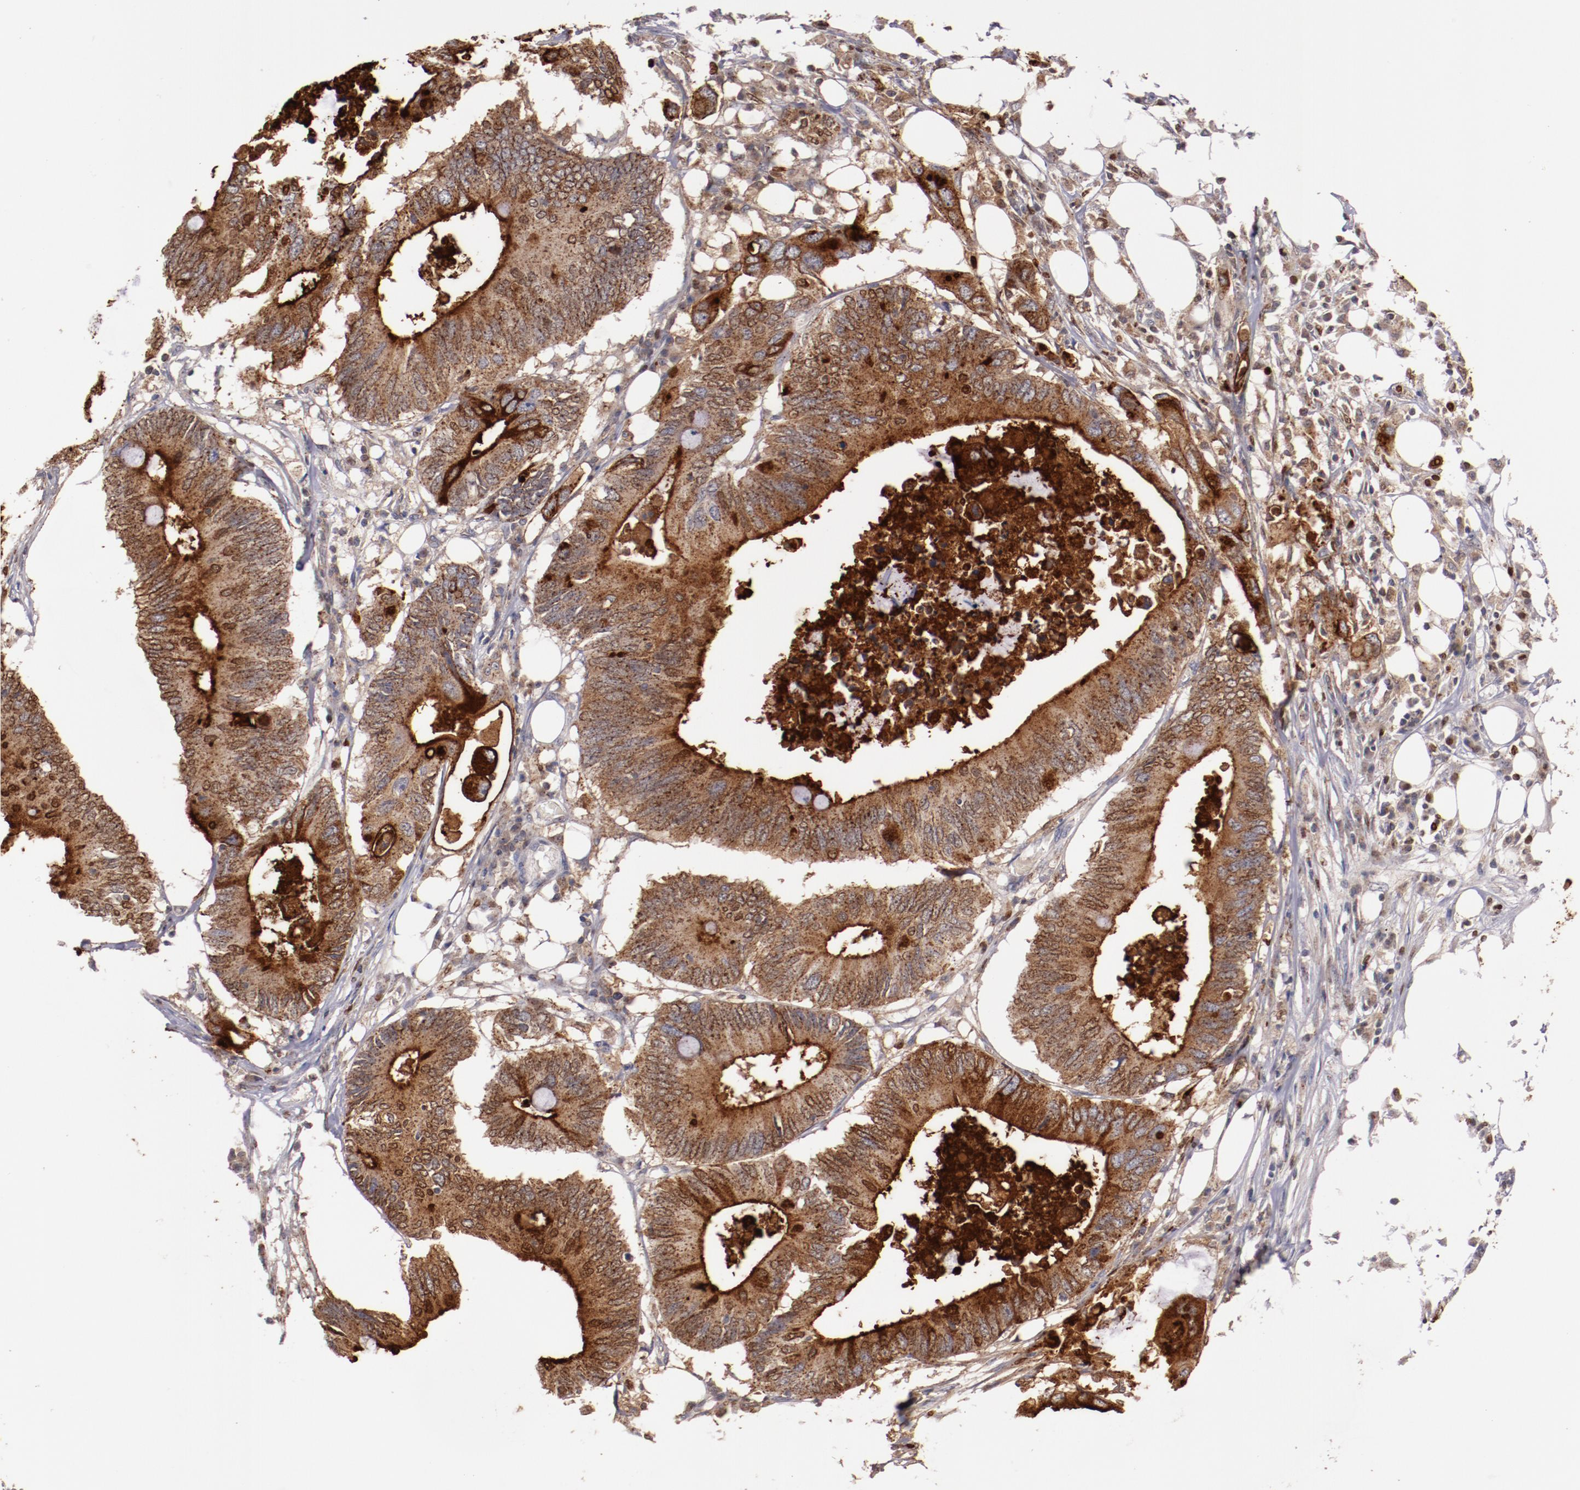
{"staining": {"intensity": "strong", "quantity": ">75%", "location": "cytoplasmic/membranous"}, "tissue": "colorectal cancer", "cell_type": "Tumor cells", "image_type": "cancer", "snomed": [{"axis": "morphology", "description": "Adenocarcinoma, NOS"}, {"axis": "topography", "description": "Colon"}], "caption": "Immunohistochemical staining of human colorectal cancer displays strong cytoplasmic/membranous protein expression in approximately >75% of tumor cells. (DAB (3,3'-diaminobenzidine) IHC with brightfield microscopy, high magnification).", "gene": "SYP", "patient": {"sex": "male", "age": 71}}